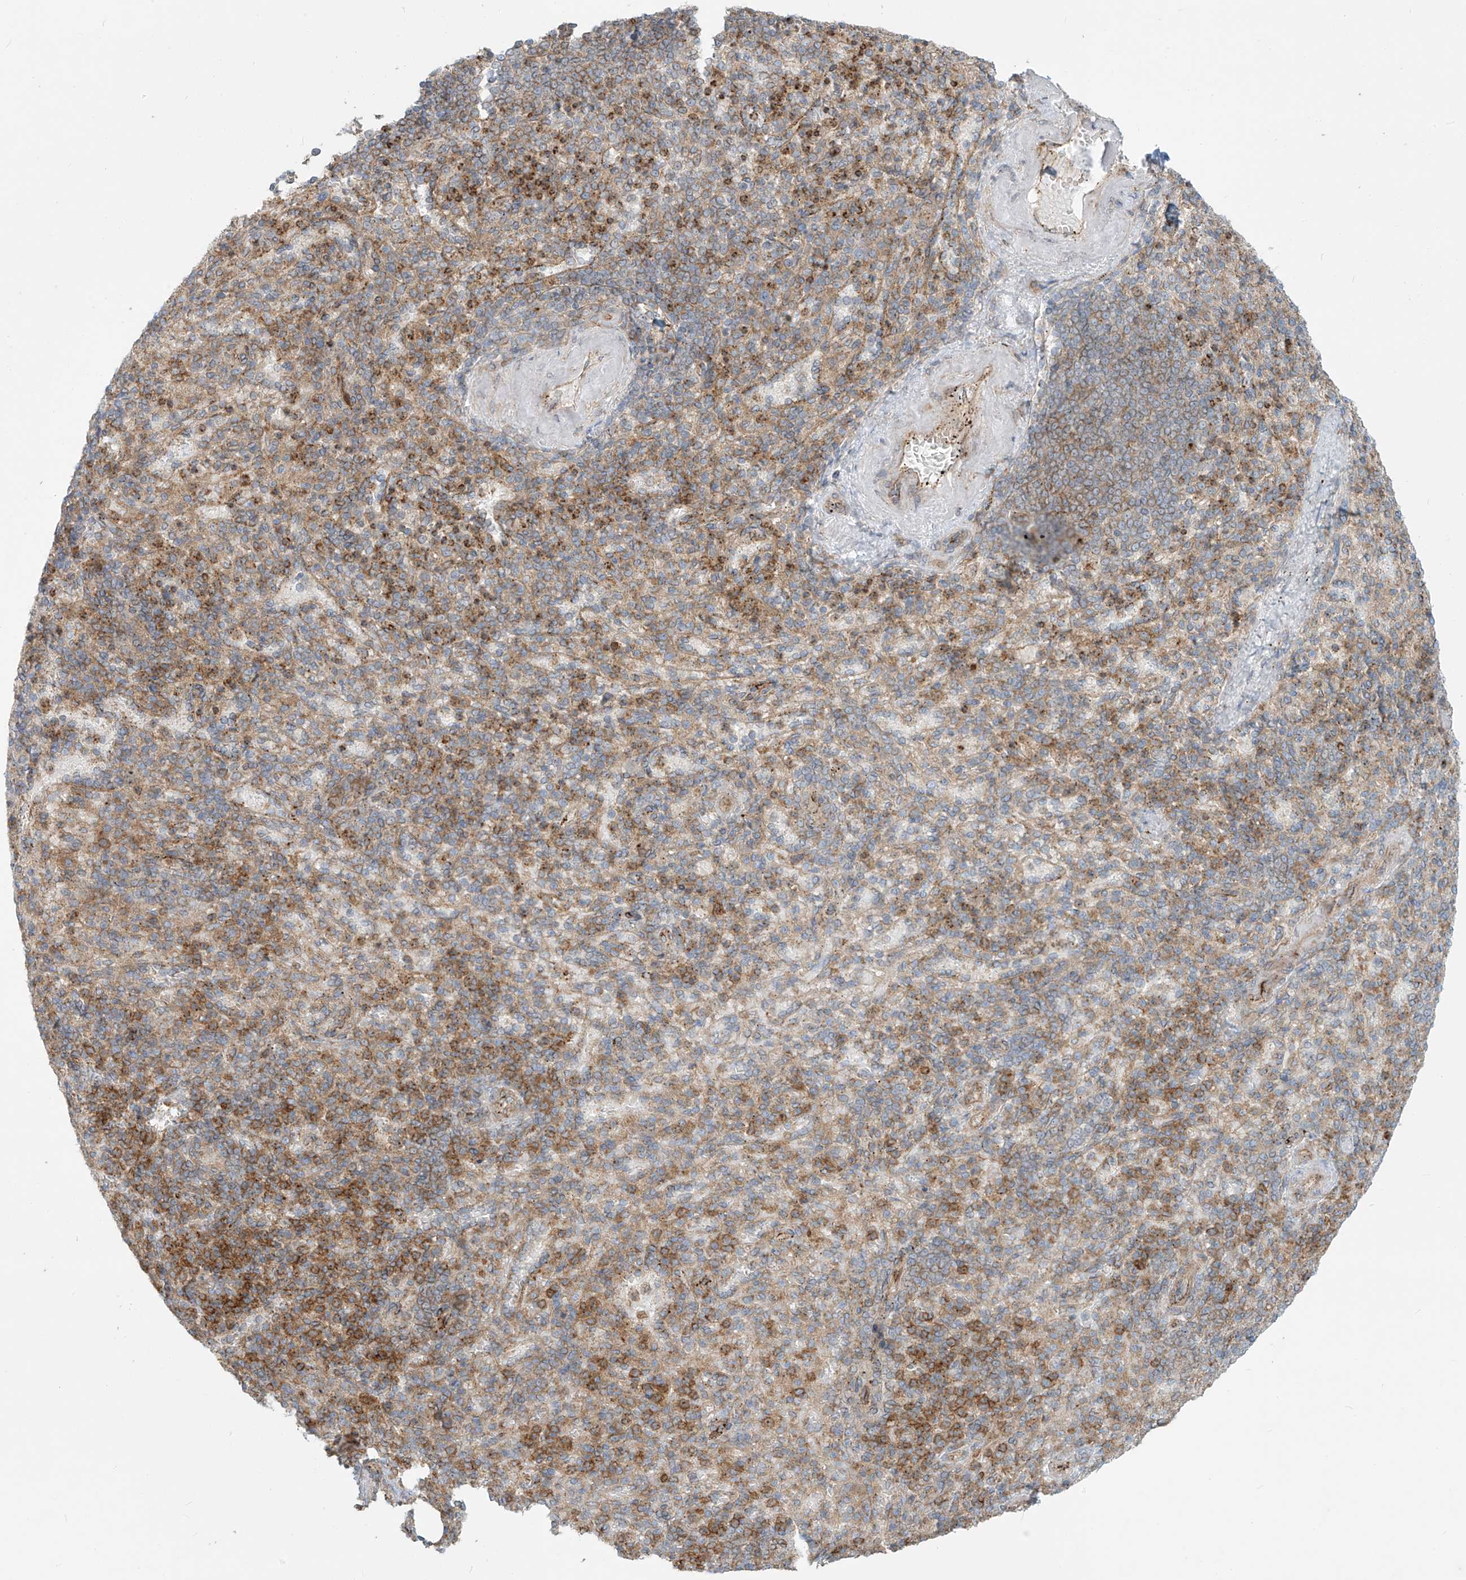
{"staining": {"intensity": "moderate", "quantity": "25%-75%", "location": "cytoplasmic/membranous"}, "tissue": "spleen", "cell_type": "Cells in red pulp", "image_type": "normal", "snomed": [{"axis": "morphology", "description": "Normal tissue, NOS"}, {"axis": "topography", "description": "Spleen"}], "caption": "A brown stain shows moderate cytoplasmic/membranous positivity of a protein in cells in red pulp of unremarkable spleen.", "gene": "LZTS3", "patient": {"sex": "female", "age": 74}}